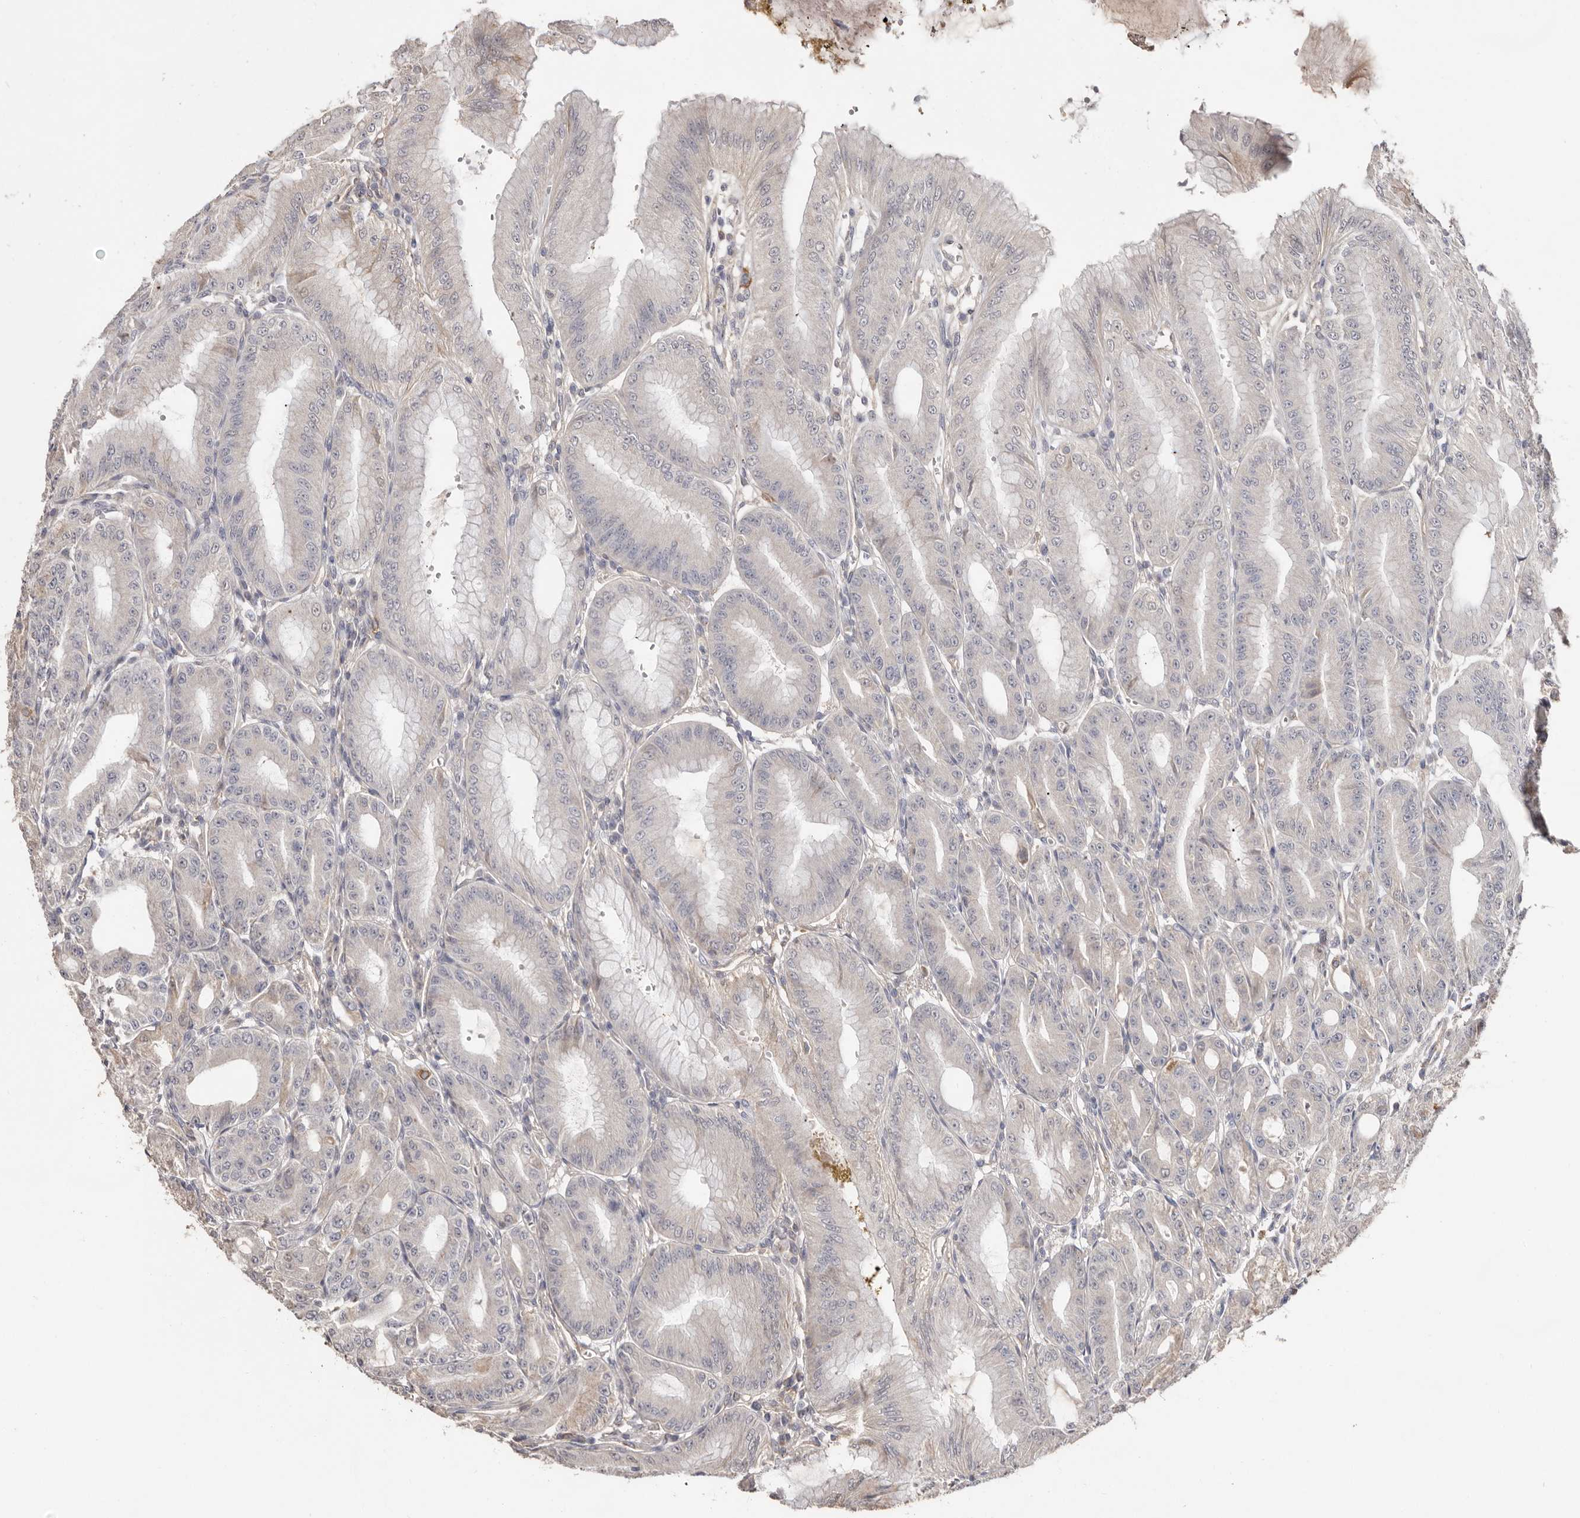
{"staining": {"intensity": "moderate", "quantity": "<25%", "location": "cytoplasmic/membranous"}, "tissue": "stomach", "cell_type": "Glandular cells", "image_type": "normal", "snomed": [{"axis": "morphology", "description": "Normal tissue, NOS"}, {"axis": "topography", "description": "Stomach, lower"}], "caption": "Glandular cells exhibit low levels of moderate cytoplasmic/membranous staining in about <25% of cells in benign human stomach.", "gene": "MMACHC", "patient": {"sex": "male", "age": 71}}